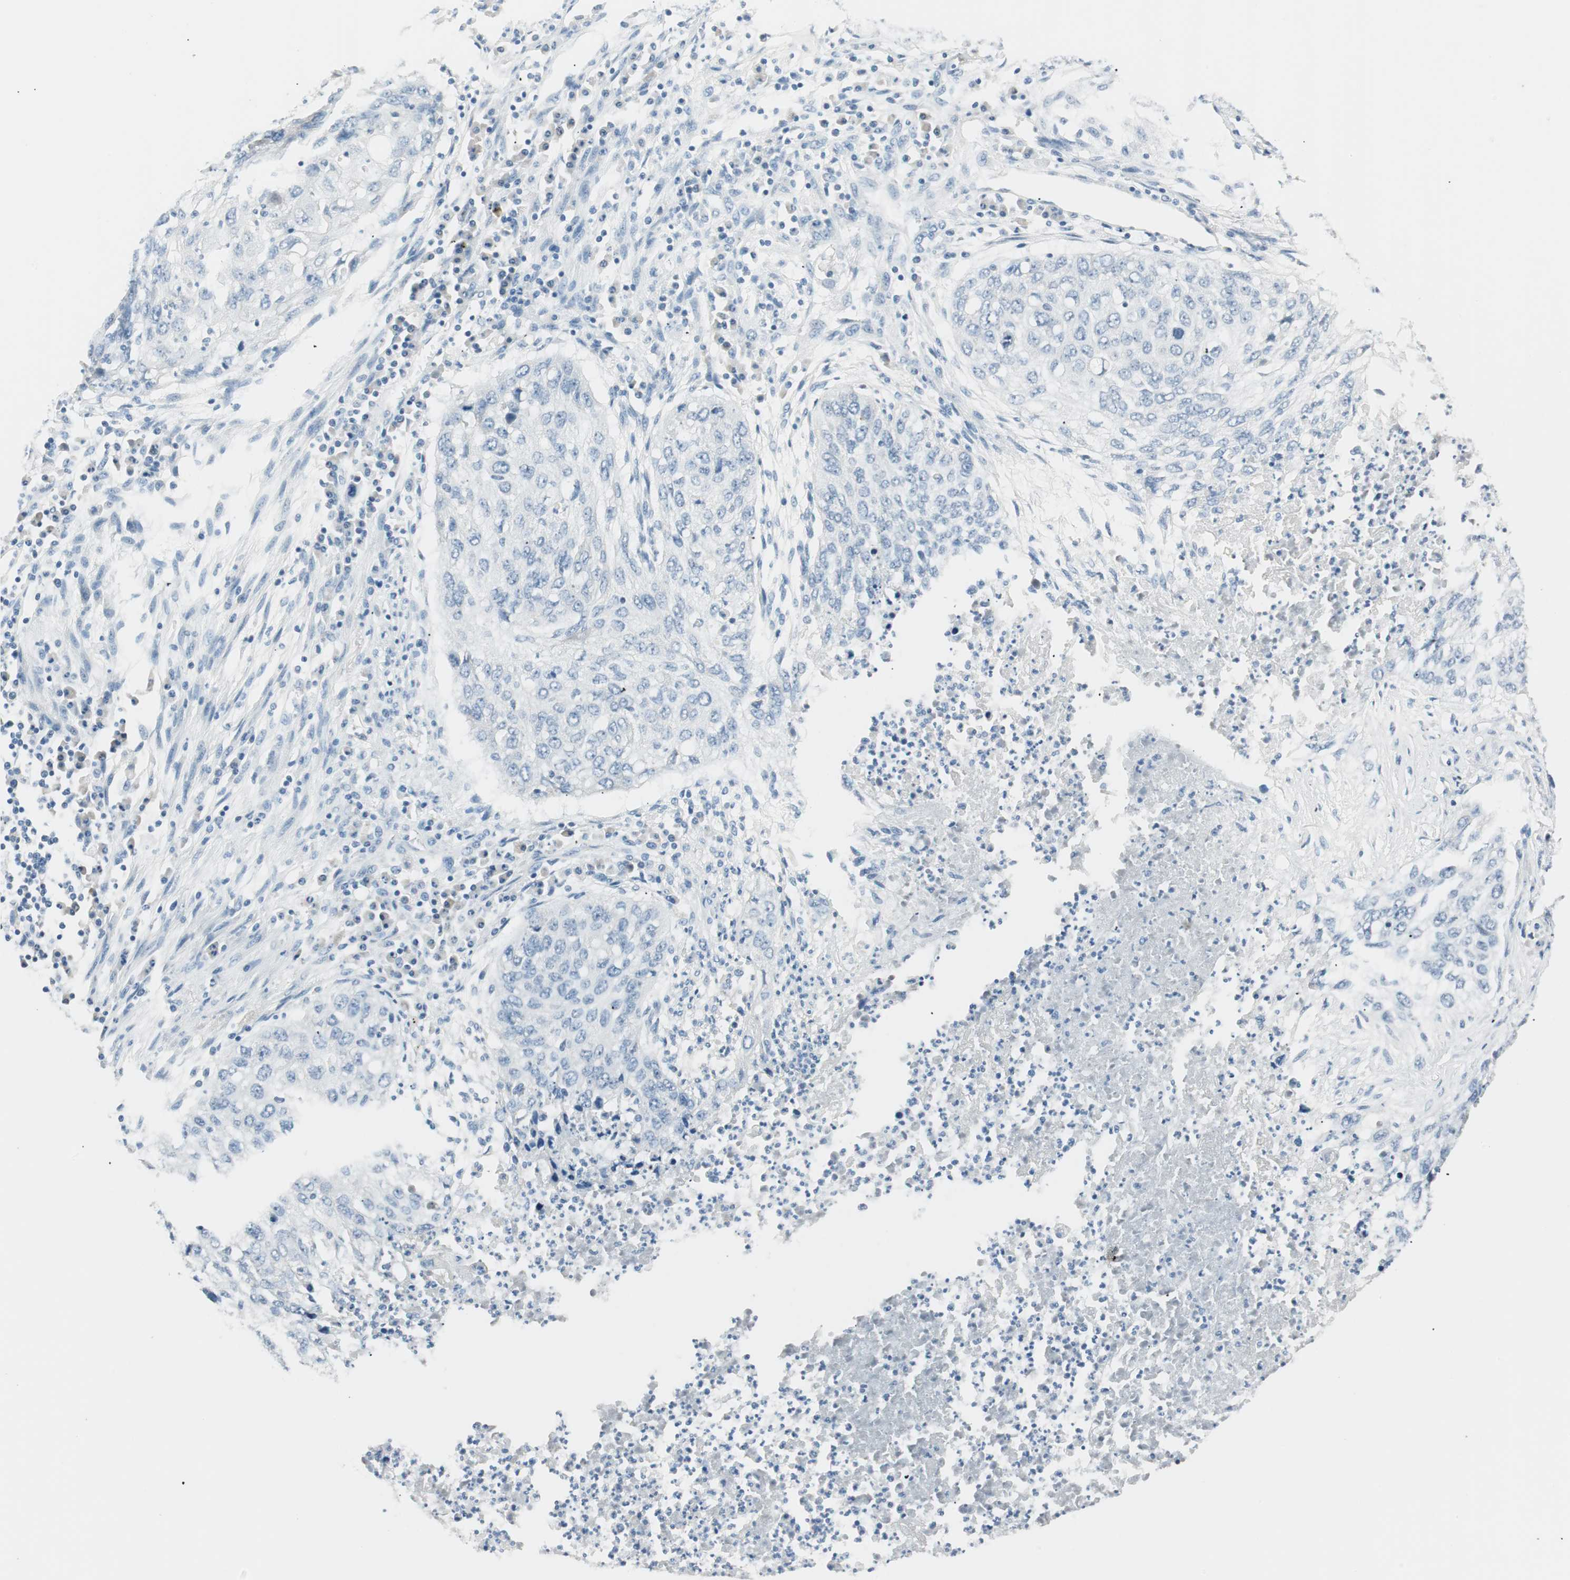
{"staining": {"intensity": "negative", "quantity": "none", "location": "none"}, "tissue": "lung cancer", "cell_type": "Tumor cells", "image_type": "cancer", "snomed": [{"axis": "morphology", "description": "Squamous cell carcinoma, NOS"}, {"axis": "topography", "description": "Lung"}], "caption": "Immunohistochemistry of lung cancer (squamous cell carcinoma) shows no expression in tumor cells.", "gene": "HOXB13", "patient": {"sex": "female", "age": 63}}